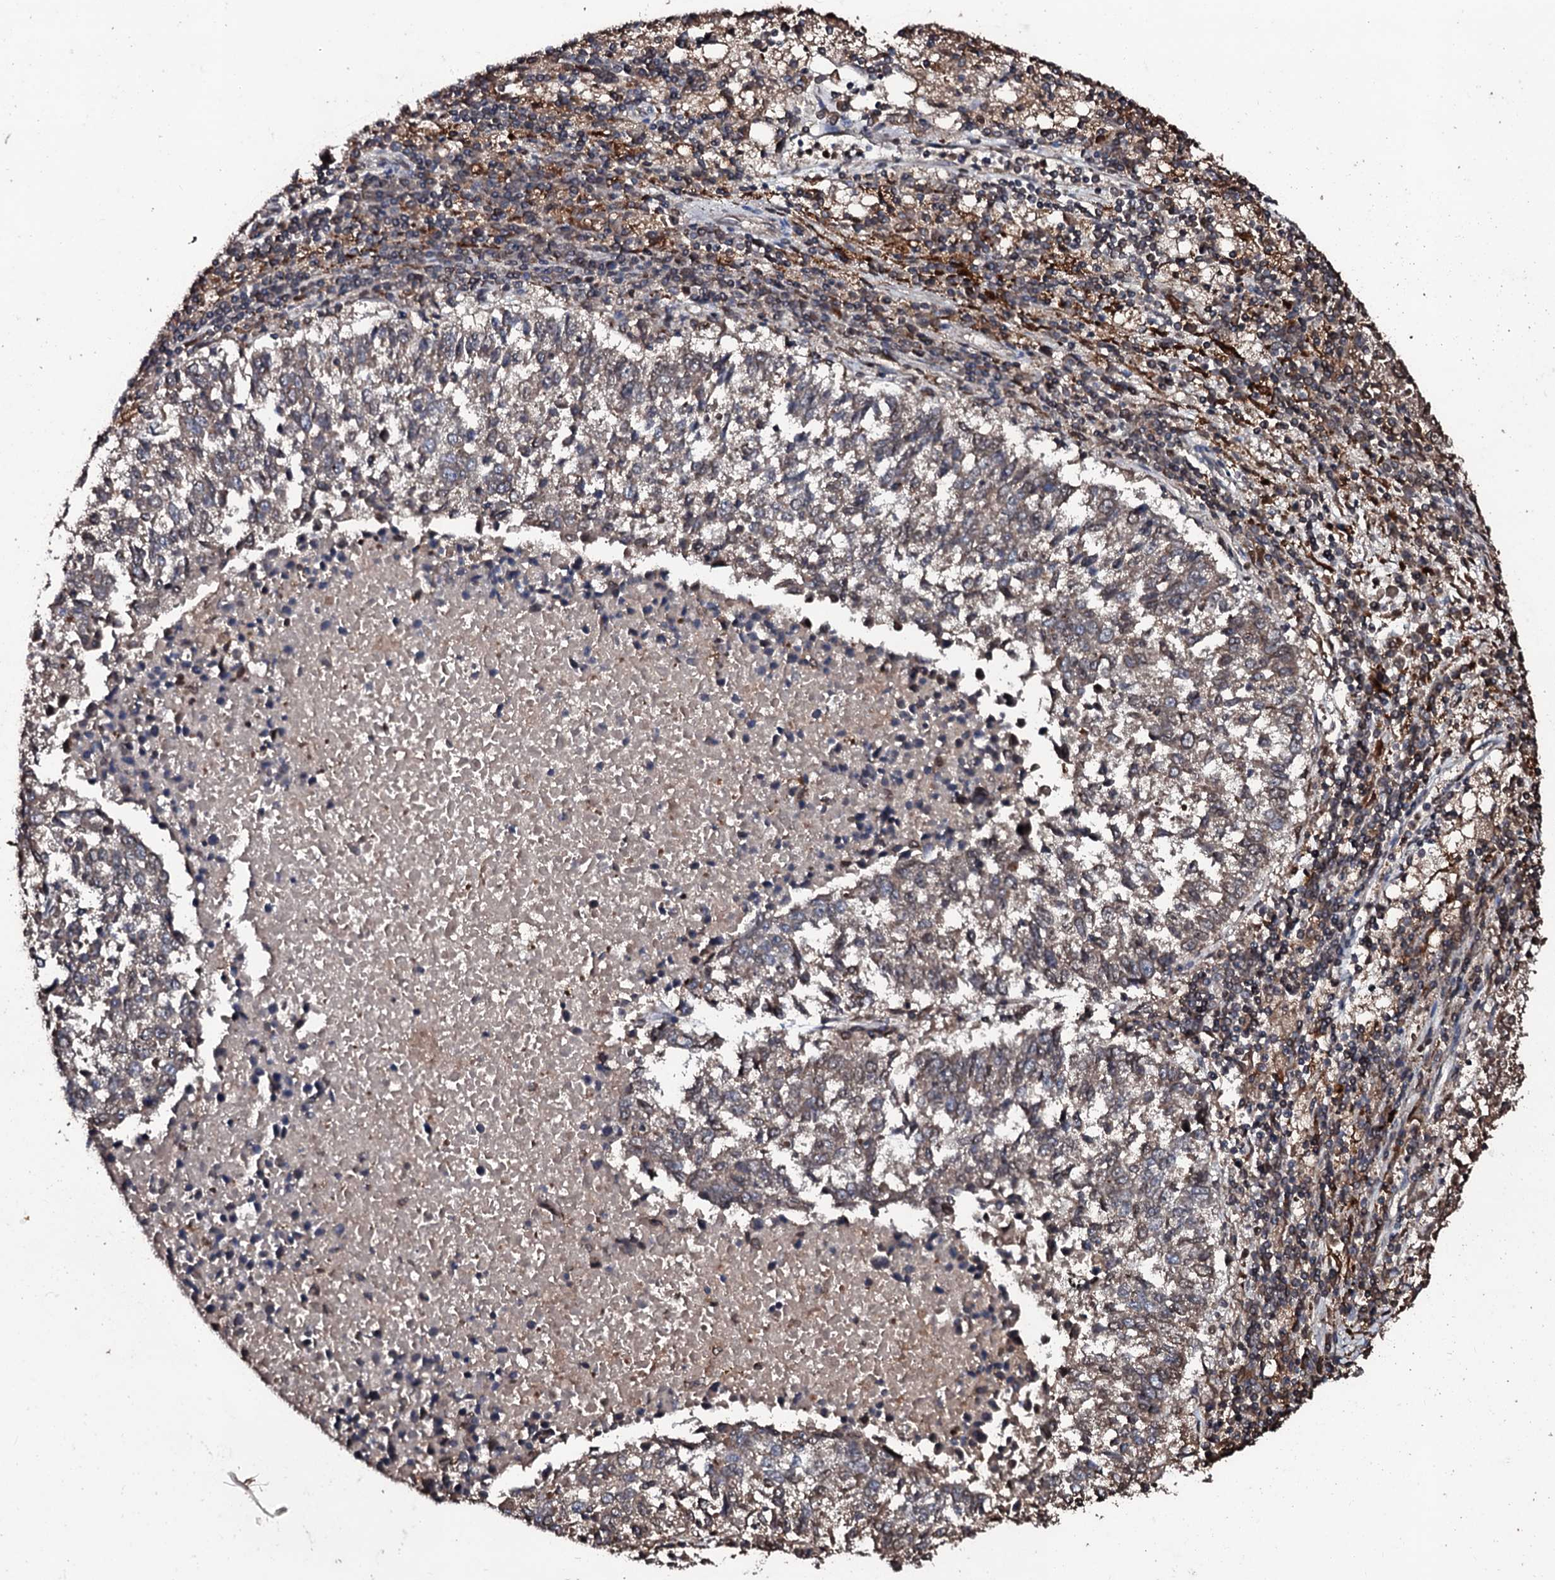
{"staining": {"intensity": "weak", "quantity": "25%-75%", "location": "cytoplasmic/membranous"}, "tissue": "lung cancer", "cell_type": "Tumor cells", "image_type": "cancer", "snomed": [{"axis": "morphology", "description": "Squamous cell carcinoma, NOS"}, {"axis": "topography", "description": "Lung"}], "caption": "Immunohistochemical staining of lung squamous cell carcinoma exhibits low levels of weak cytoplasmic/membranous expression in approximately 25%-75% of tumor cells.", "gene": "SDHAF2", "patient": {"sex": "male", "age": 73}}